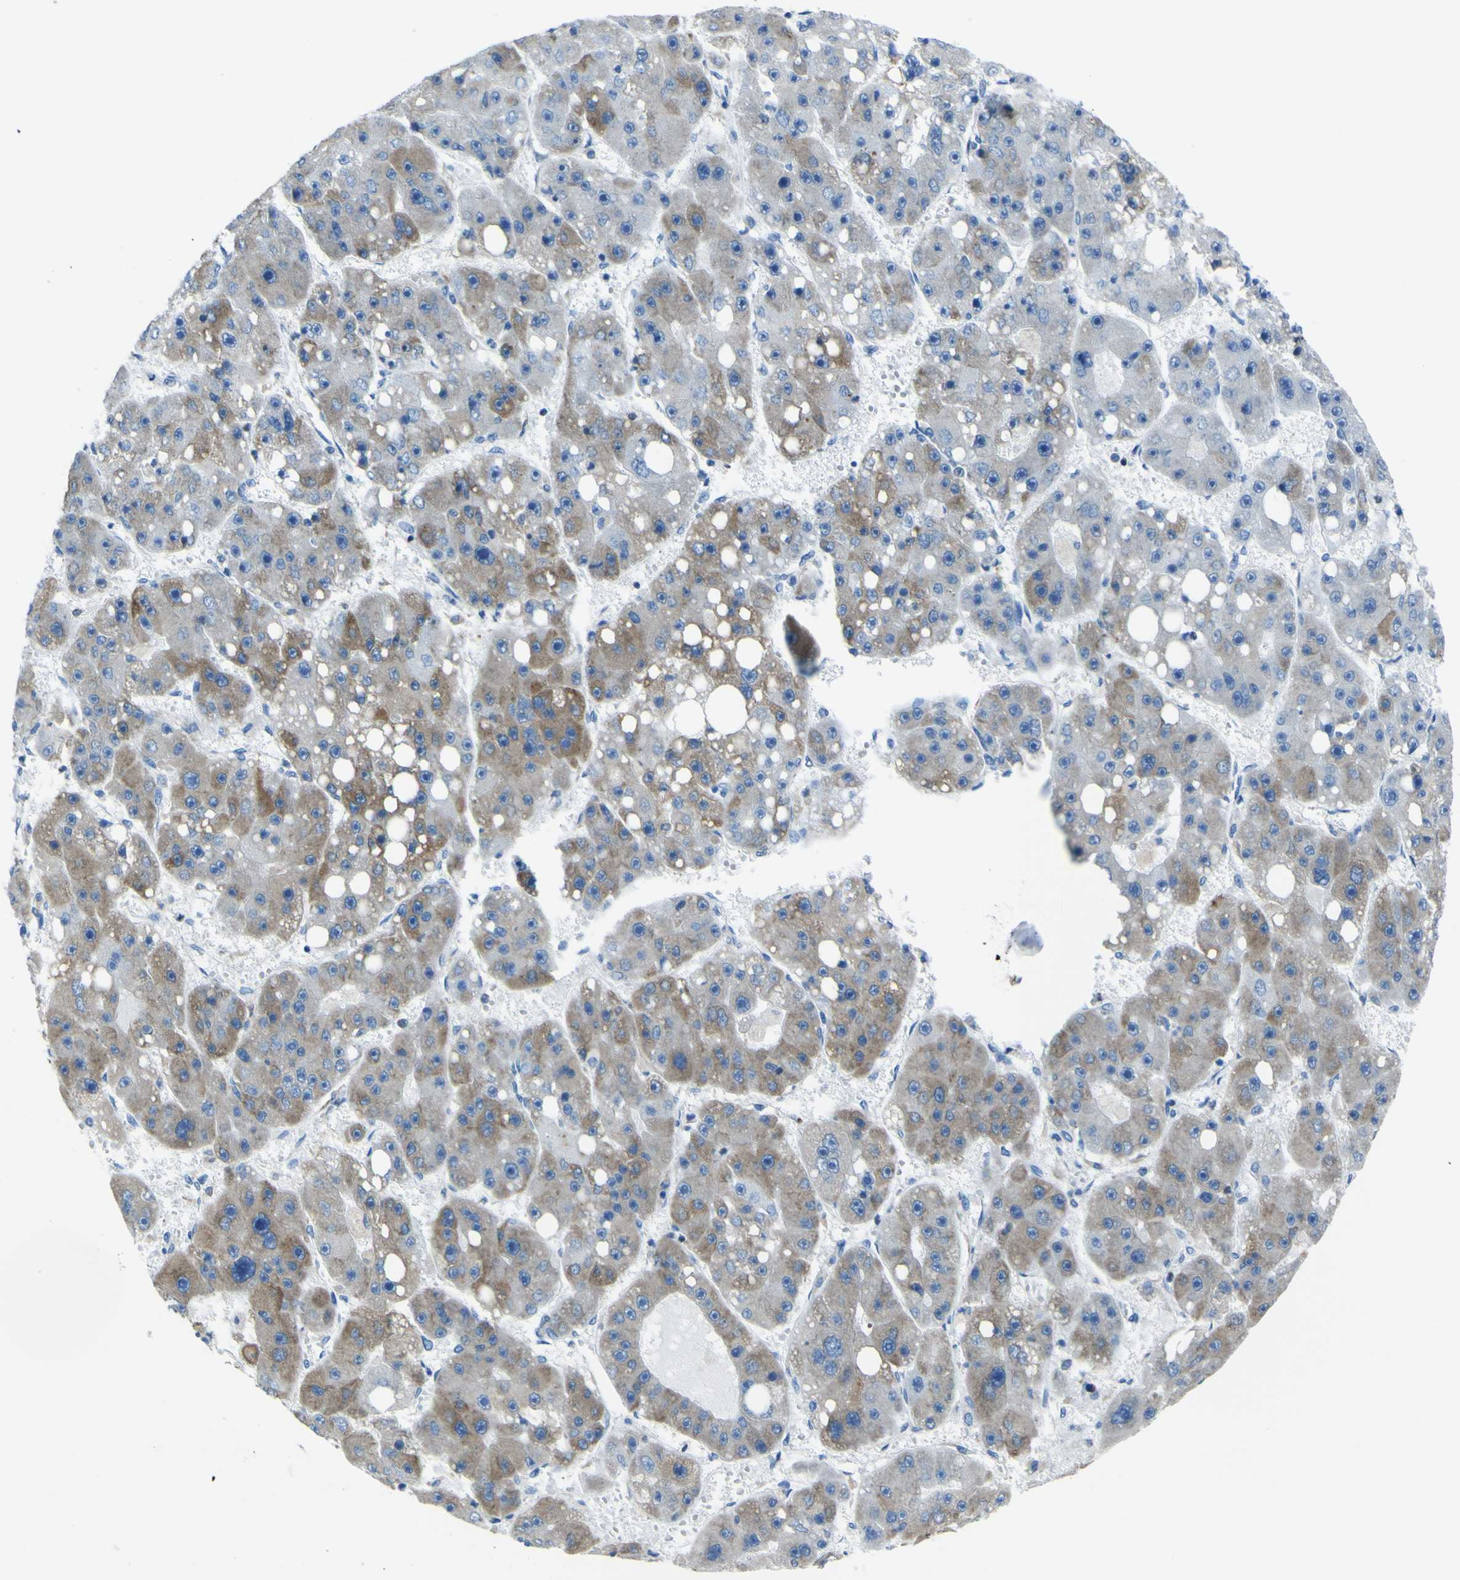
{"staining": {"intensity": "moderate", "quantity": "25%-75%", "location": "cytoplasmic/membranous"}, "tissue": "liver cancer", "cell_type": "Tumor cells", "image_type": "cancer", "snomed": [{"axis": "morphology", "description": "Carcinoma, Hepatocellular, NOS"}, {"axis": "topography", "description": "Liver"}], "caption": "Approximately 25%-75% of tumor cells in human liver cancer reveal moderate cytoplasmic/membranous protein staining as visualized by brown immunohistochemical staining.", "gene": "STIM1", "patient": {"sex": "female", "age": 61}}